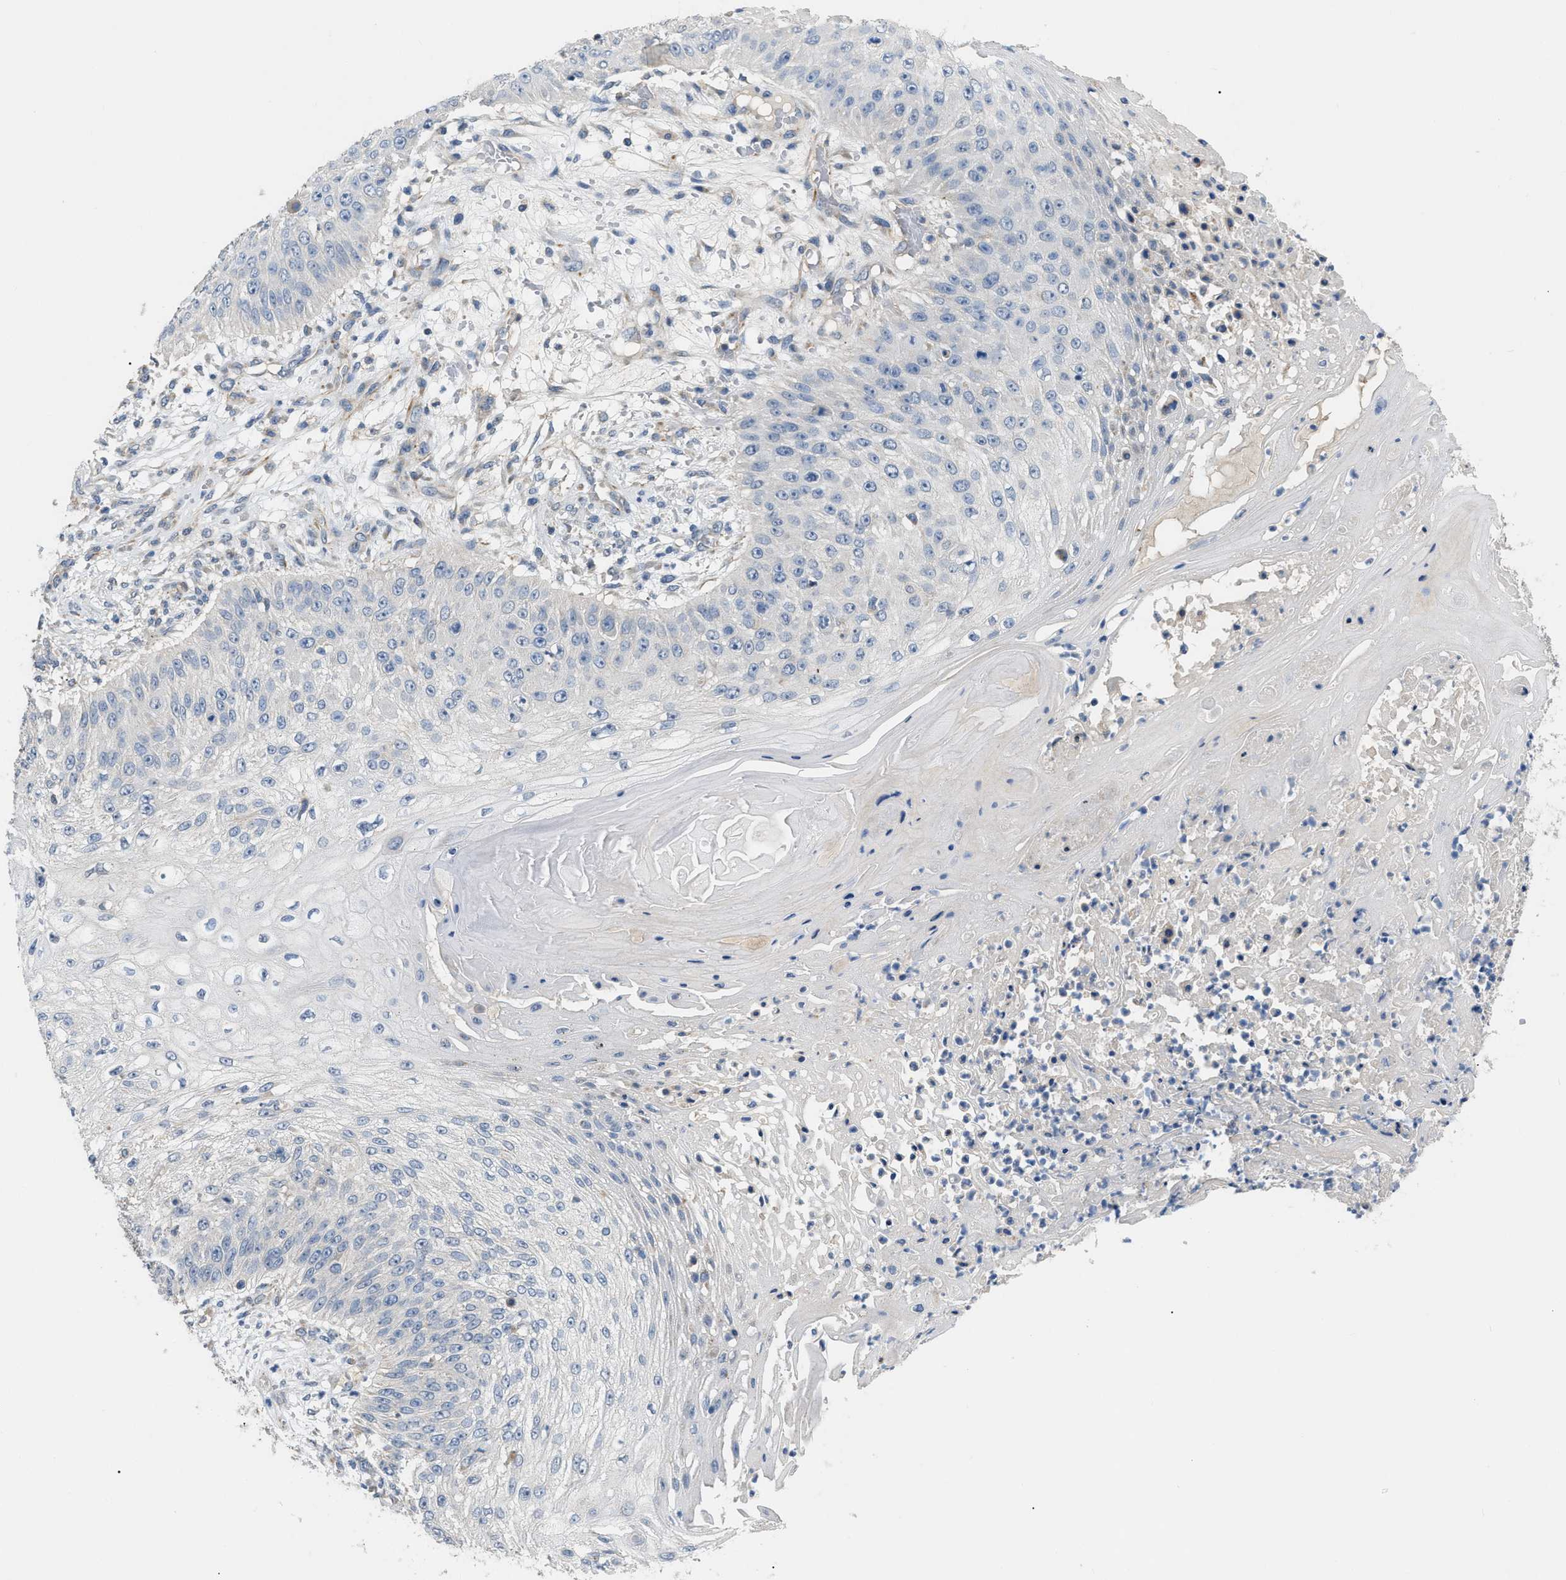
{"staining": {"intensity": "negative", "quantity": "none", "location": "none"}, "tissue": "skin cancer", "cell_type": "Tumor cells", "image_type": "cancer", "snomed": [{"axis": "morphology", "description": "Squamous cell carcinoma, NOS"}, {"axis": "topography", "description": "Skin"}], "caption": "Immunohistochemistry of human skin squamous cell carcinoma demonstrates no positivity in tumor cells. (Stains: DAB (3,3'-diaminobenzidine) immunohistochemistry with hematoxylin counter stain, Microscopy: brightfield microscopy at high magnification).", "gene": "DHX58", "patient": {"sex": "female", "age": 80}}